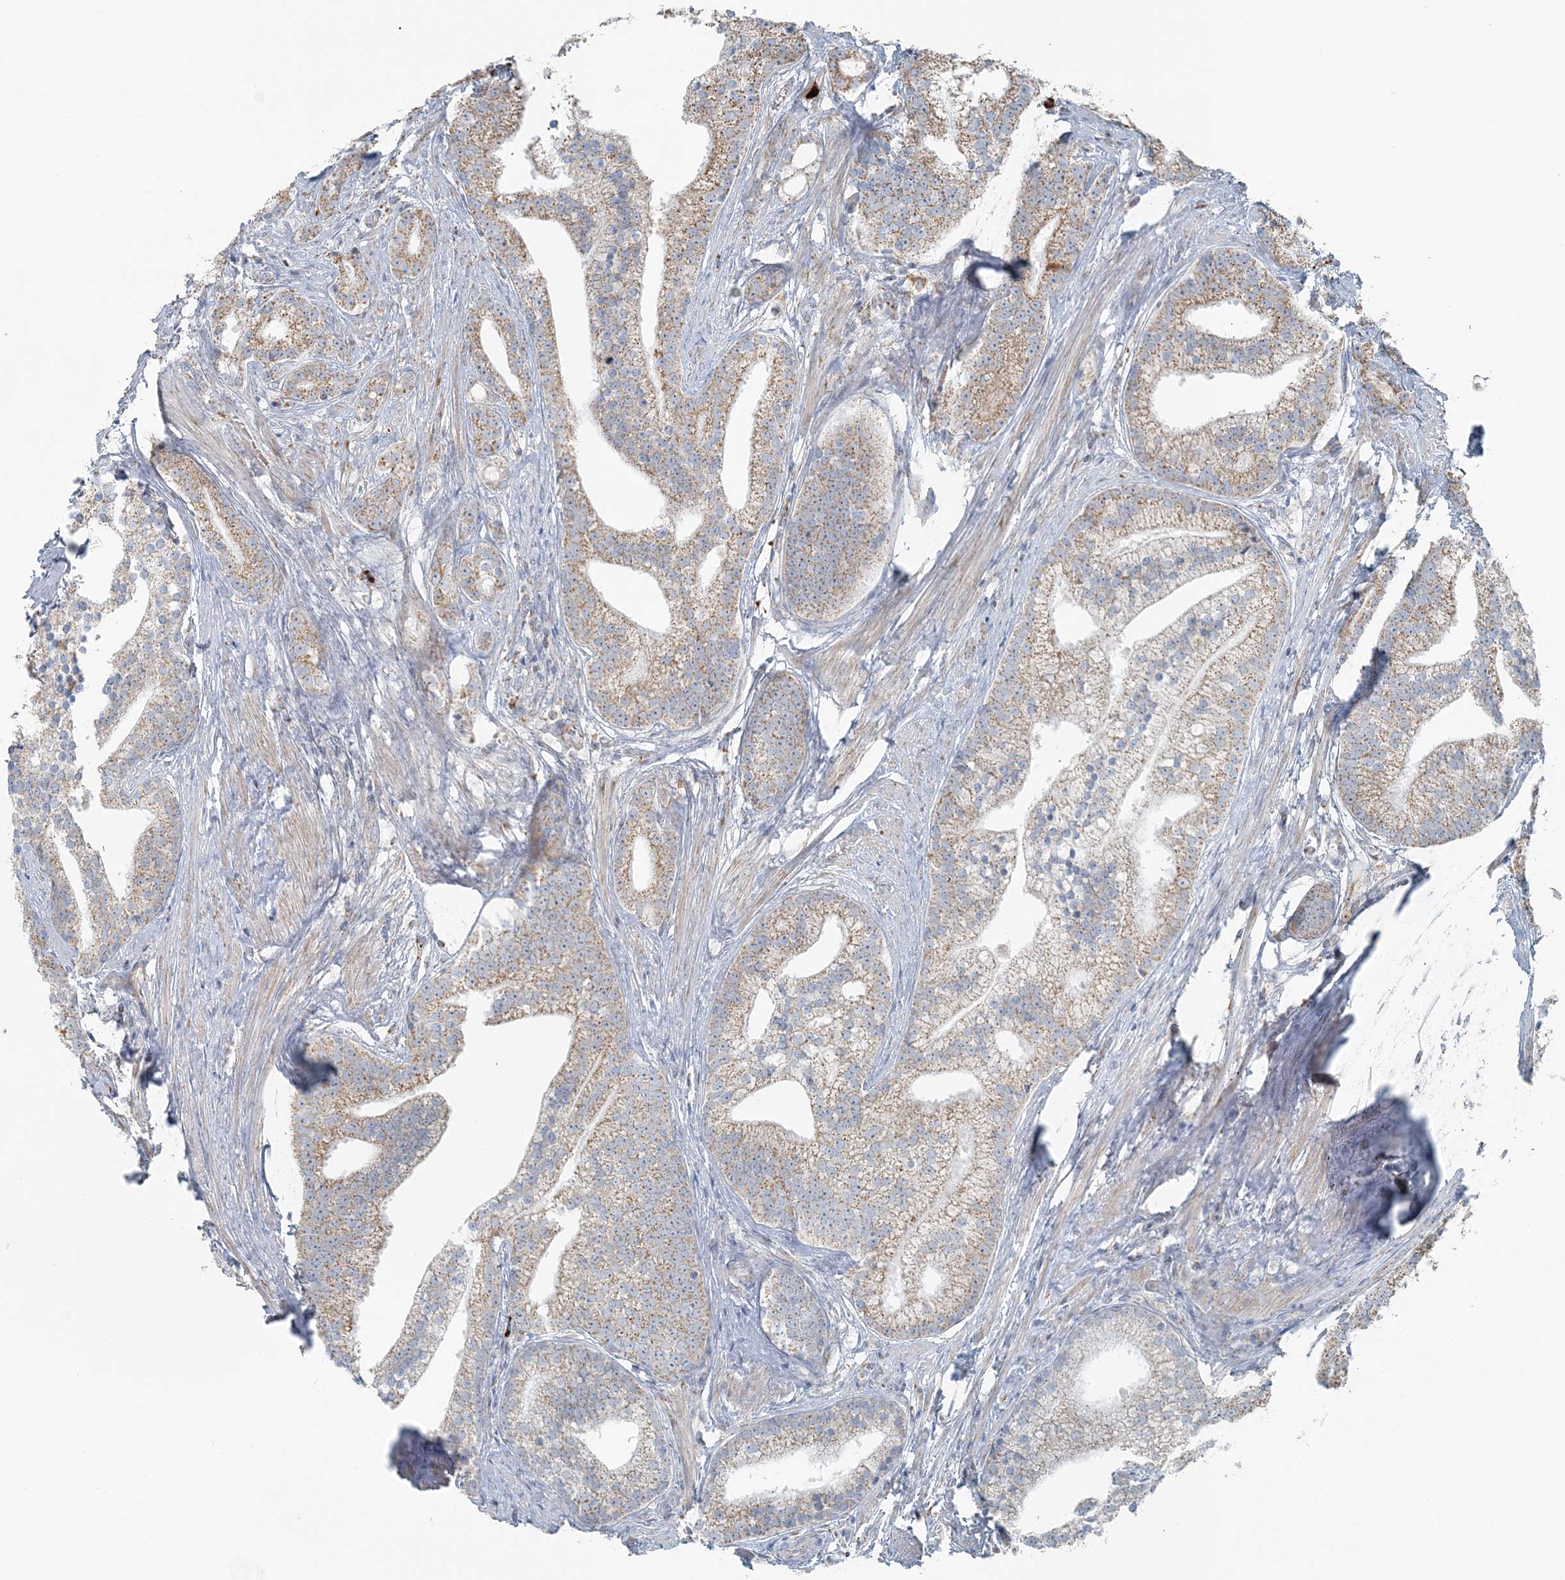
{"staining": {"intensity": "moderate", "quantity": ">75%", "location": "cytoplasmic/membranous"}, "tissue": "prostate cancer", "cell_type": "Tumor cells", "image_type": "cancer", "snomed": [{"axis": "morphology", "description": "Adenocarcinoma, Low grade"}, {"axis": "topography", "description": "Prostate"}], "caption": "Moderate cytoplasmic/membranous positivity for a protein is present in approximately >75% of tumor cells of adenocarcinoma (low-grade) (prostate) using immunohistochemistry.", "gene": "SLC22A16", "patient": {"sex": "male", "age": 71}}